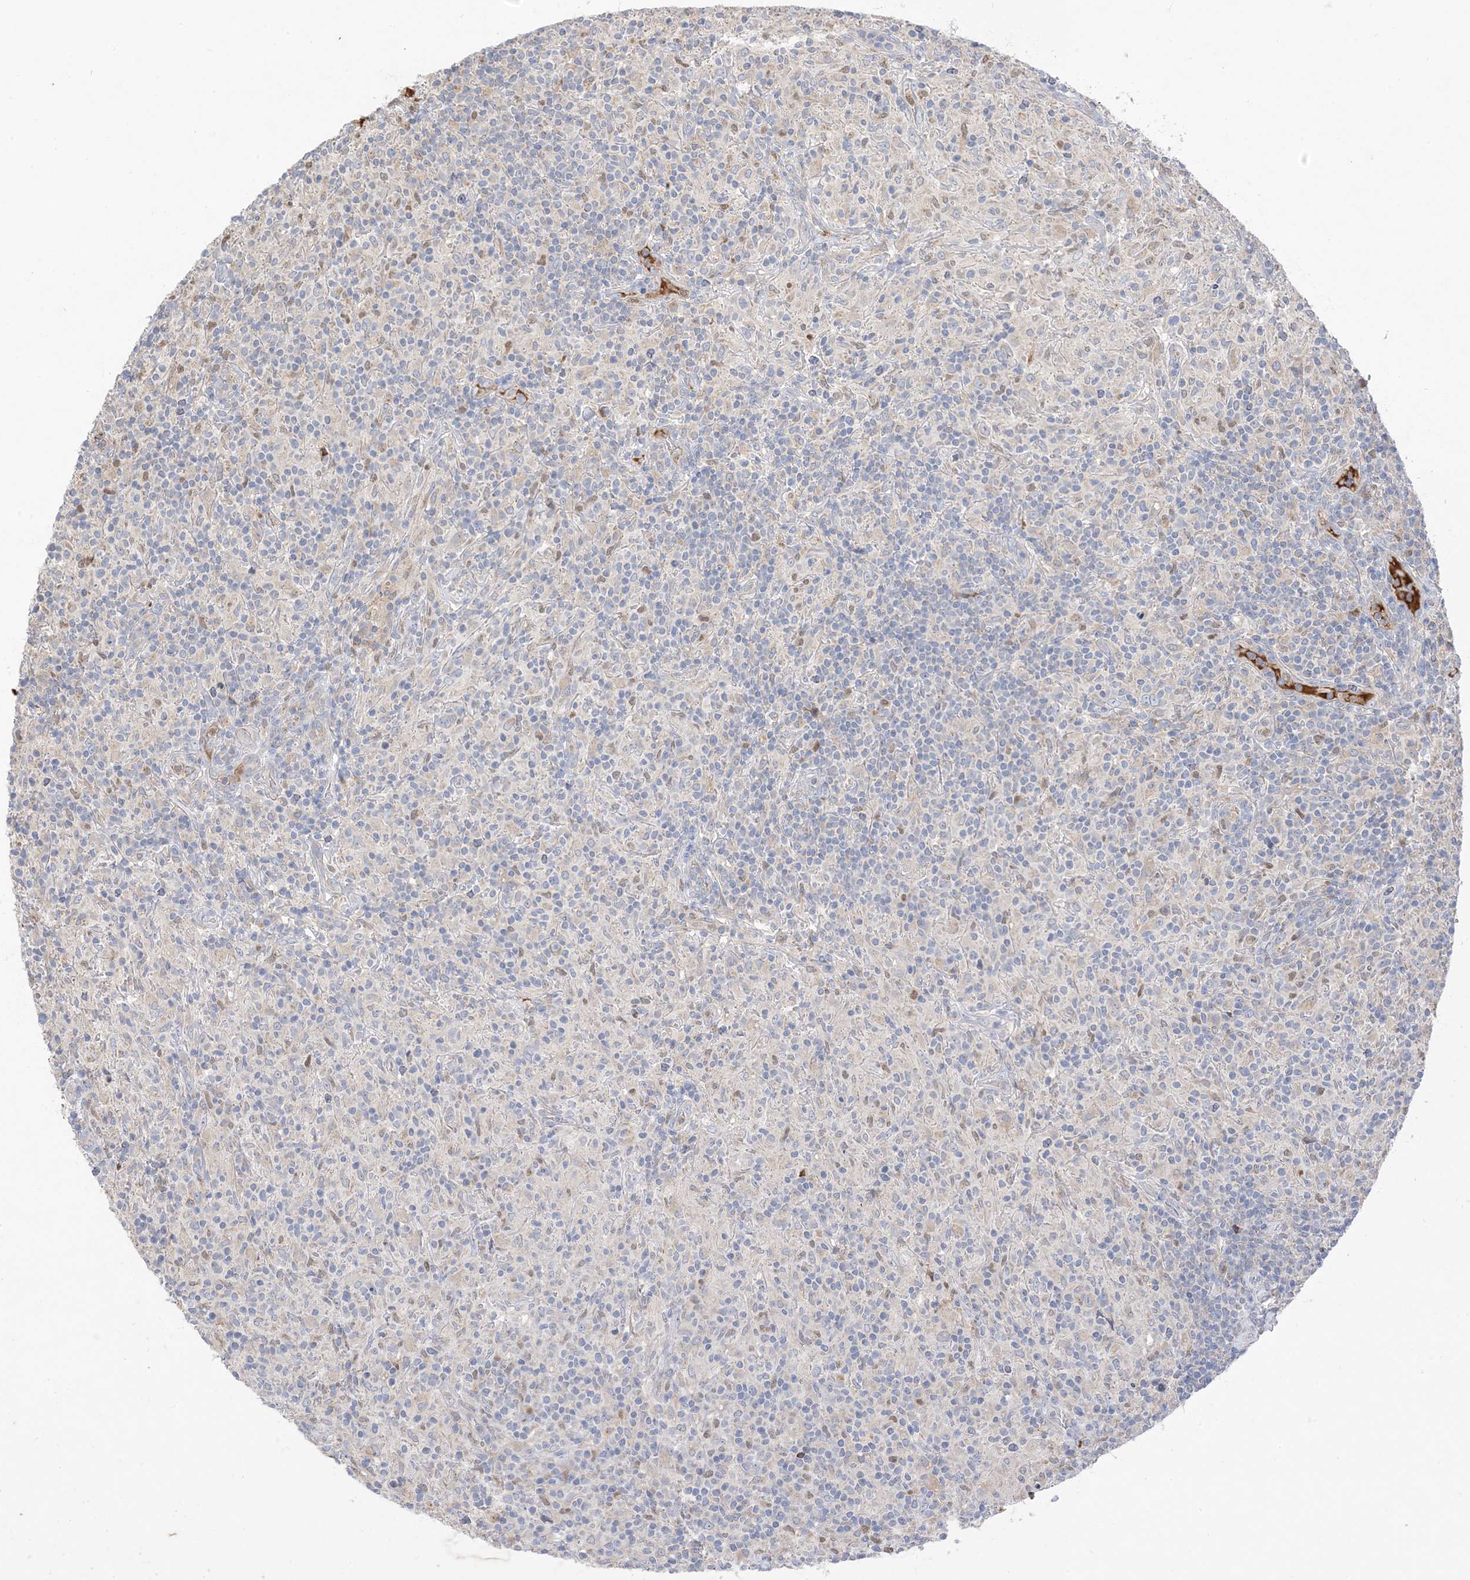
{"staining": {"intensity": "negative", "quantity": "none", "location": "none"}, "tissue": "lymphoma", "cell_type": "Tumor cells", "image_type": "cancer", "snomed": [{"axis": "morphology", "description": "Hodgkin's disease, NOS"}, {"axis": "topography", "description": "Lymph node"}], "caption": "Lymphoma was stained to show a protein in brown. There is no significant positivity in tumor cells.", "gene": "DPP9", "patient": {"sex": "male", "age": 70}}